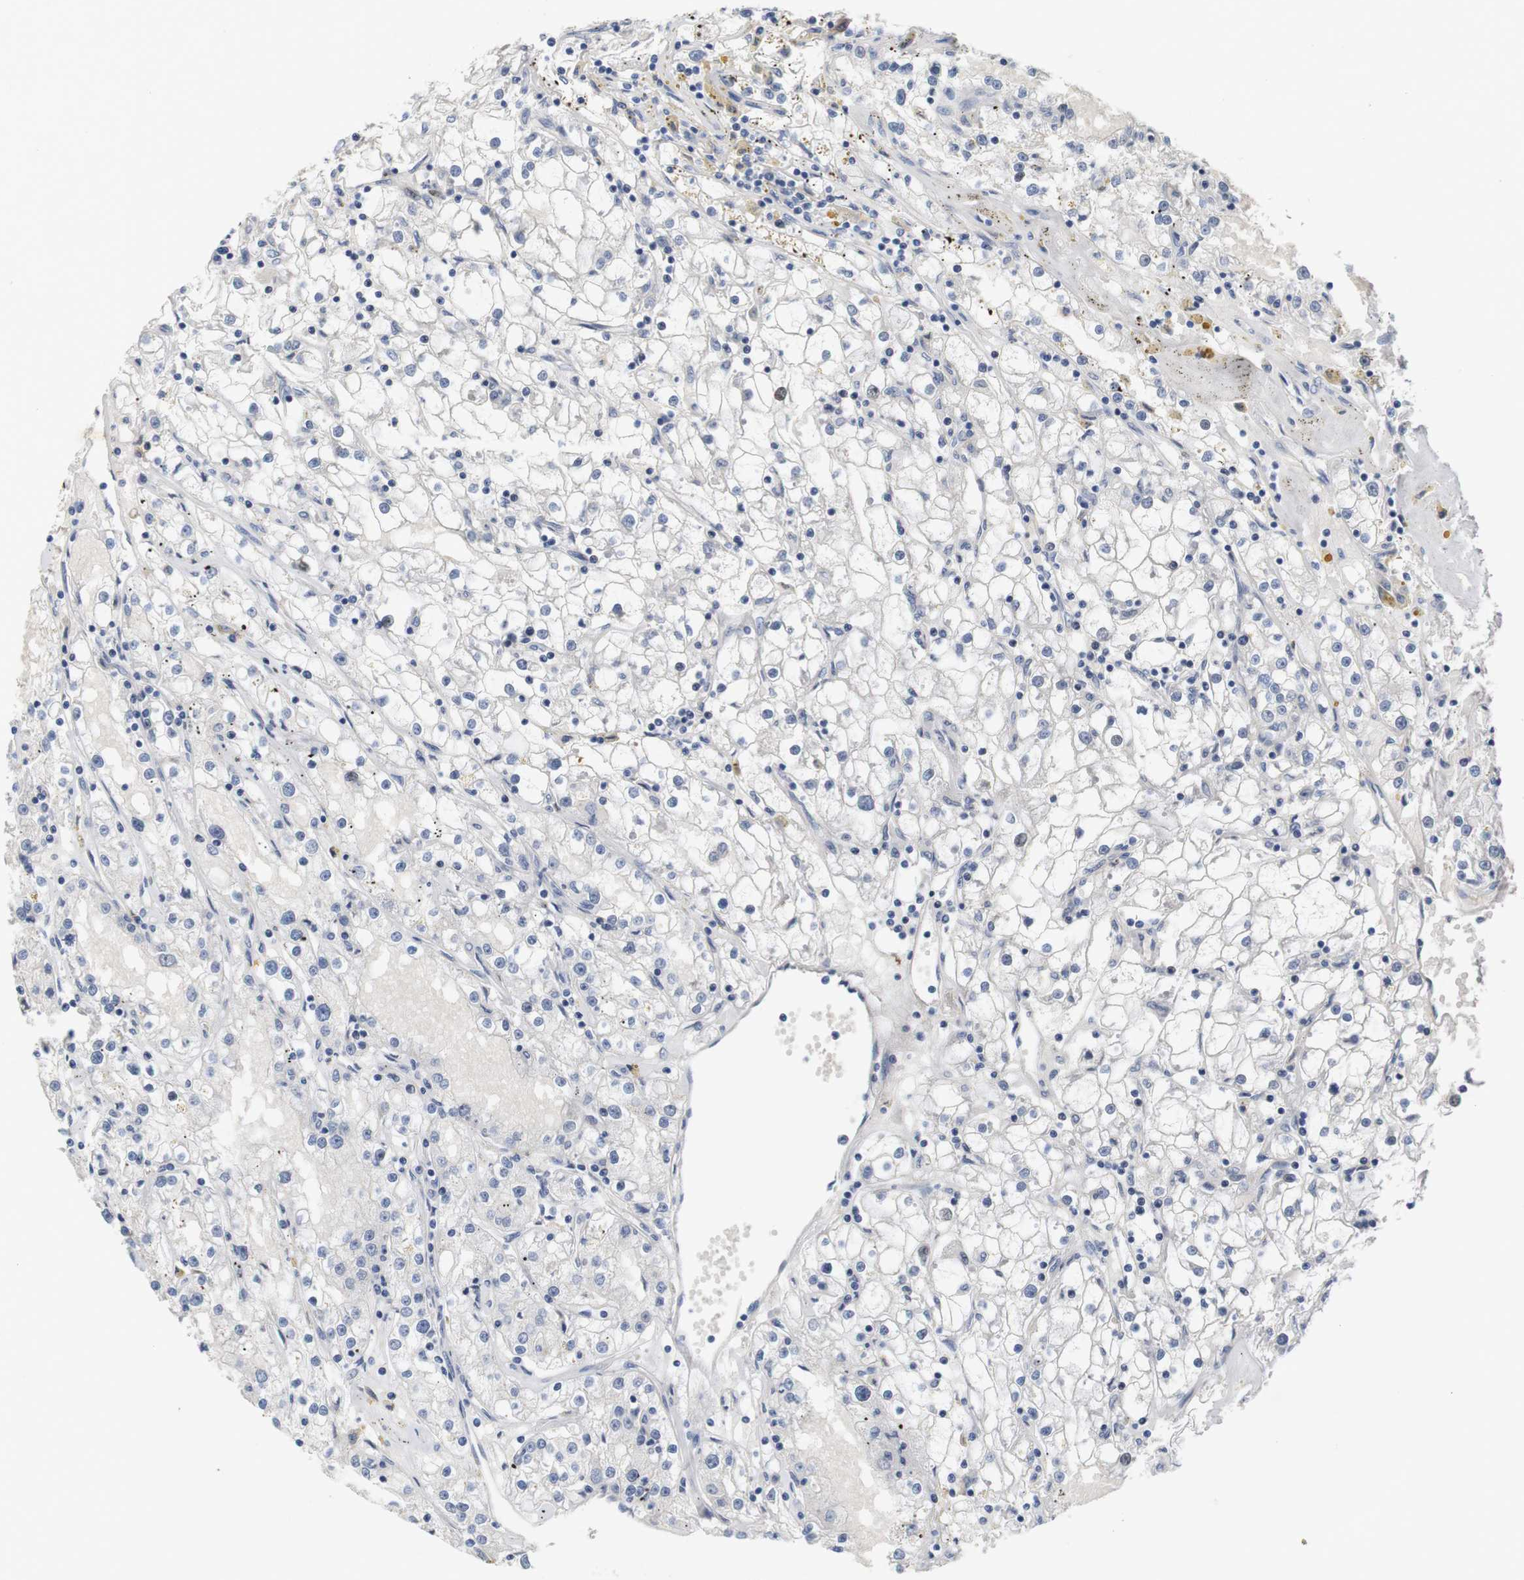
{"staining": {"intensity": "negative", "quantity": "none", "location": "none"}, "tissue": "renal cancer", "cell_type": "Tumor cells", "image_type": "cancer", "snomed": [{"axis": "morphology", "description": "Adenocarcinoma, NOS"}, {"axis": "topography", "description": "Kidney"}], "caption": "Human renal cancer stained for a protein using immunohistochemistry (IHC) reveals no staining in tumor cells.", "gene": "CDK2", "patient": {"sex": "male", "age": 56}}